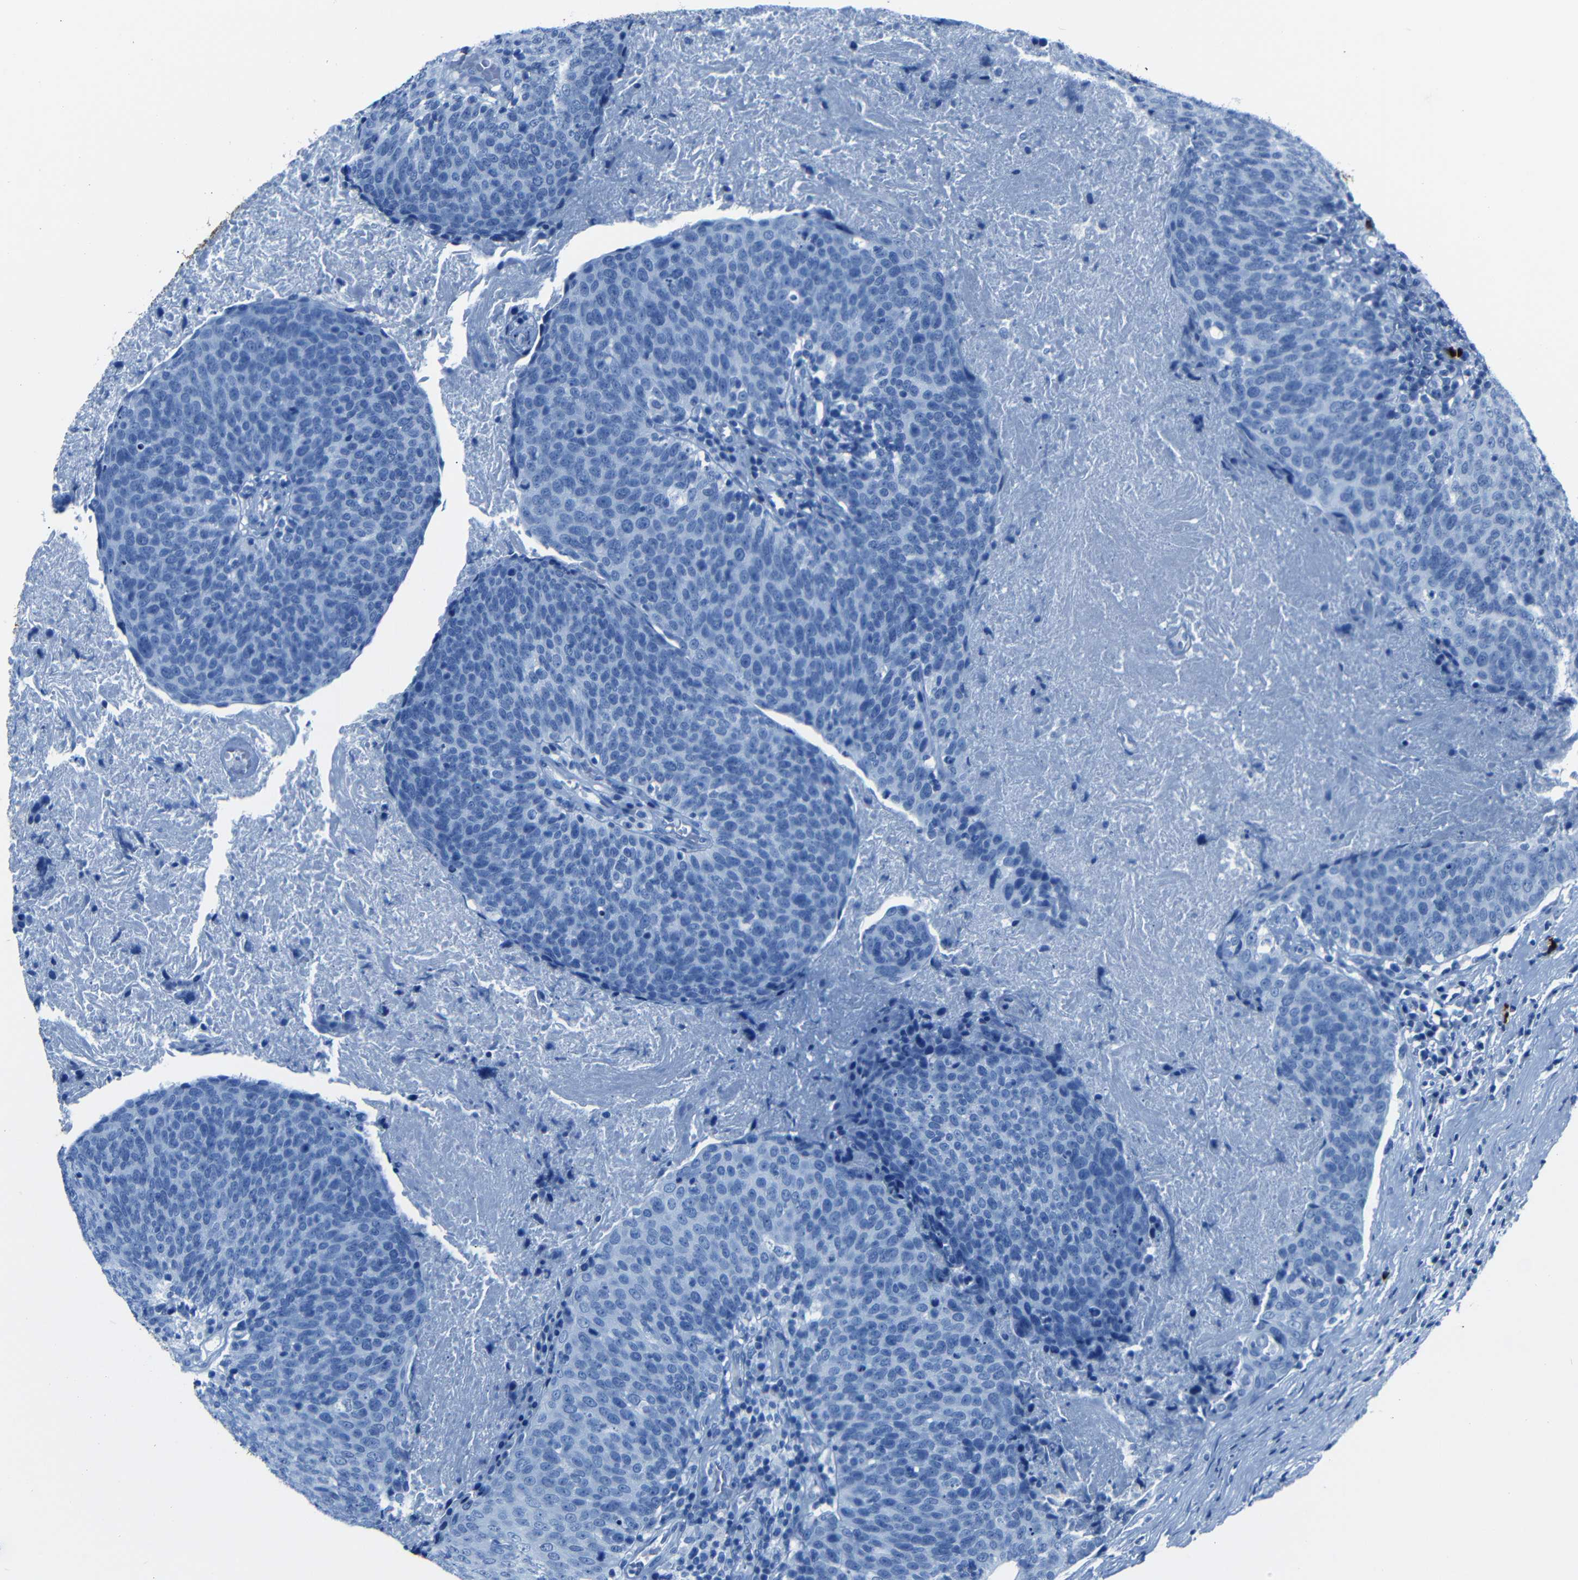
{"staining": {"intensity": "negative", "quantity": "none", "location": "none"}, "tissue": "head and neck cancer", "cell_type": "Tumor cells", "image_type": "cancer", "snomed": [{"axis": "morphology", "description": "Squamous cell carcinoma, NOS"}, {"axis": "morphology", "description": "Squamous cell carcinoma, metastatic, NOS"}, {"axis": "topography", "description": "Lymph node"}, {"axis": "topography", "description": "Head-Neck"}], "caption": "Tumor cells are negative for brown protein staining in head and neck cancer. Nuclei are stained in blue.", "gene": "CLDN11", "patient": {"sex": "male", "age": 62}}